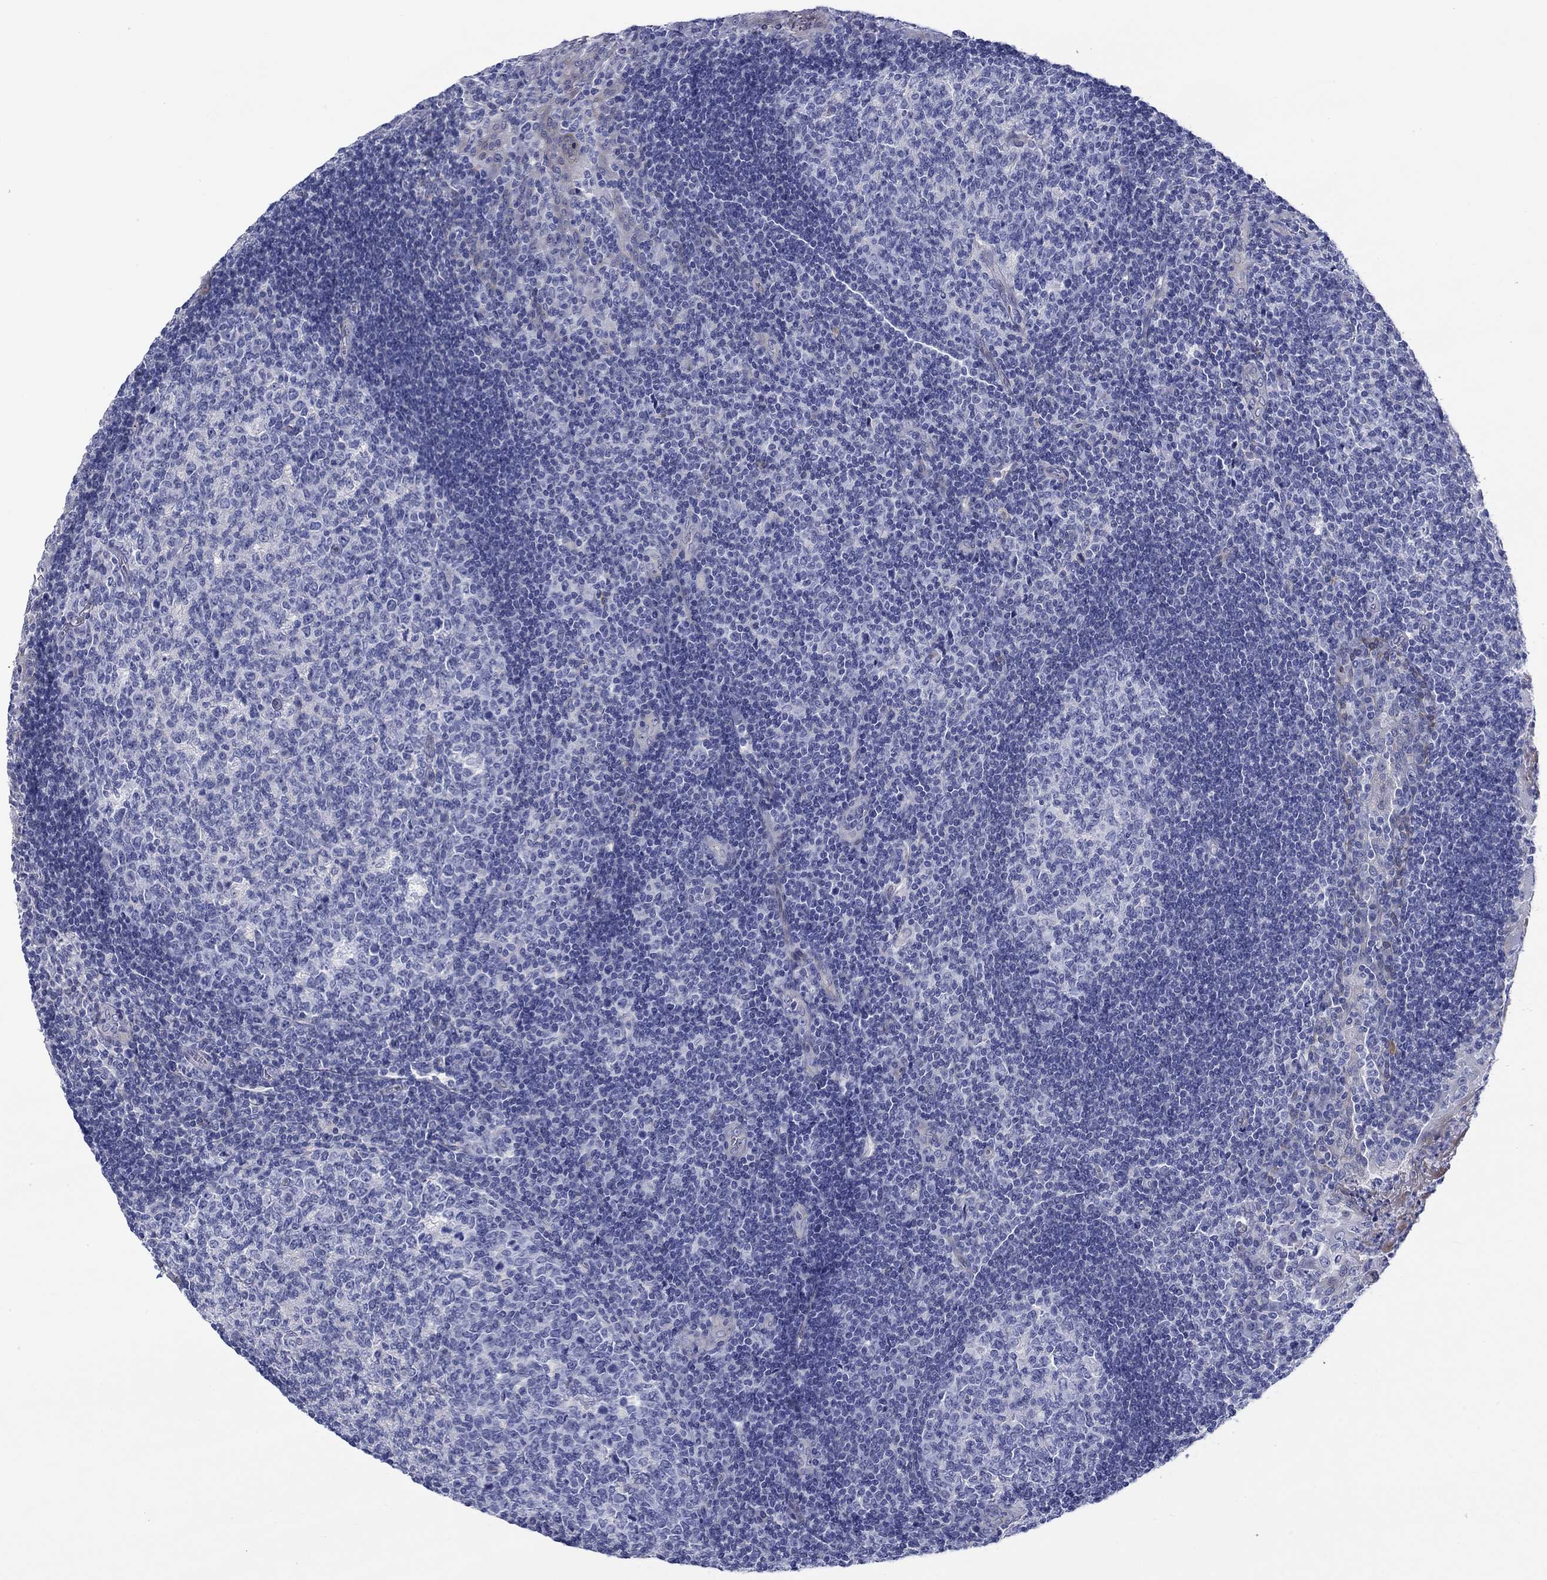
{"staining": {"intensity": "negative", "quantity": "none", "location": "none"}, "tissue": "tonsil", "cell_type": "Germinal center cells", "image_type": "normal", "snomed": [{"axis": "morphology", "description": "Normal tissue, NOS"}, {"axis": "topography", "description": "Tonsil"}], "caption": "This photomicrograph is of benign tonsil stained with immunohistochemistry to label a protein in brown with the nuclei are counter-stained blue. There is no staining in germinal center cells. (DAB (3,3'-diaminobenzidine) IHC with hematoxylin counter stain).", "gene": "SVEP1", "patient": {"sex": "female", "age": 12}}